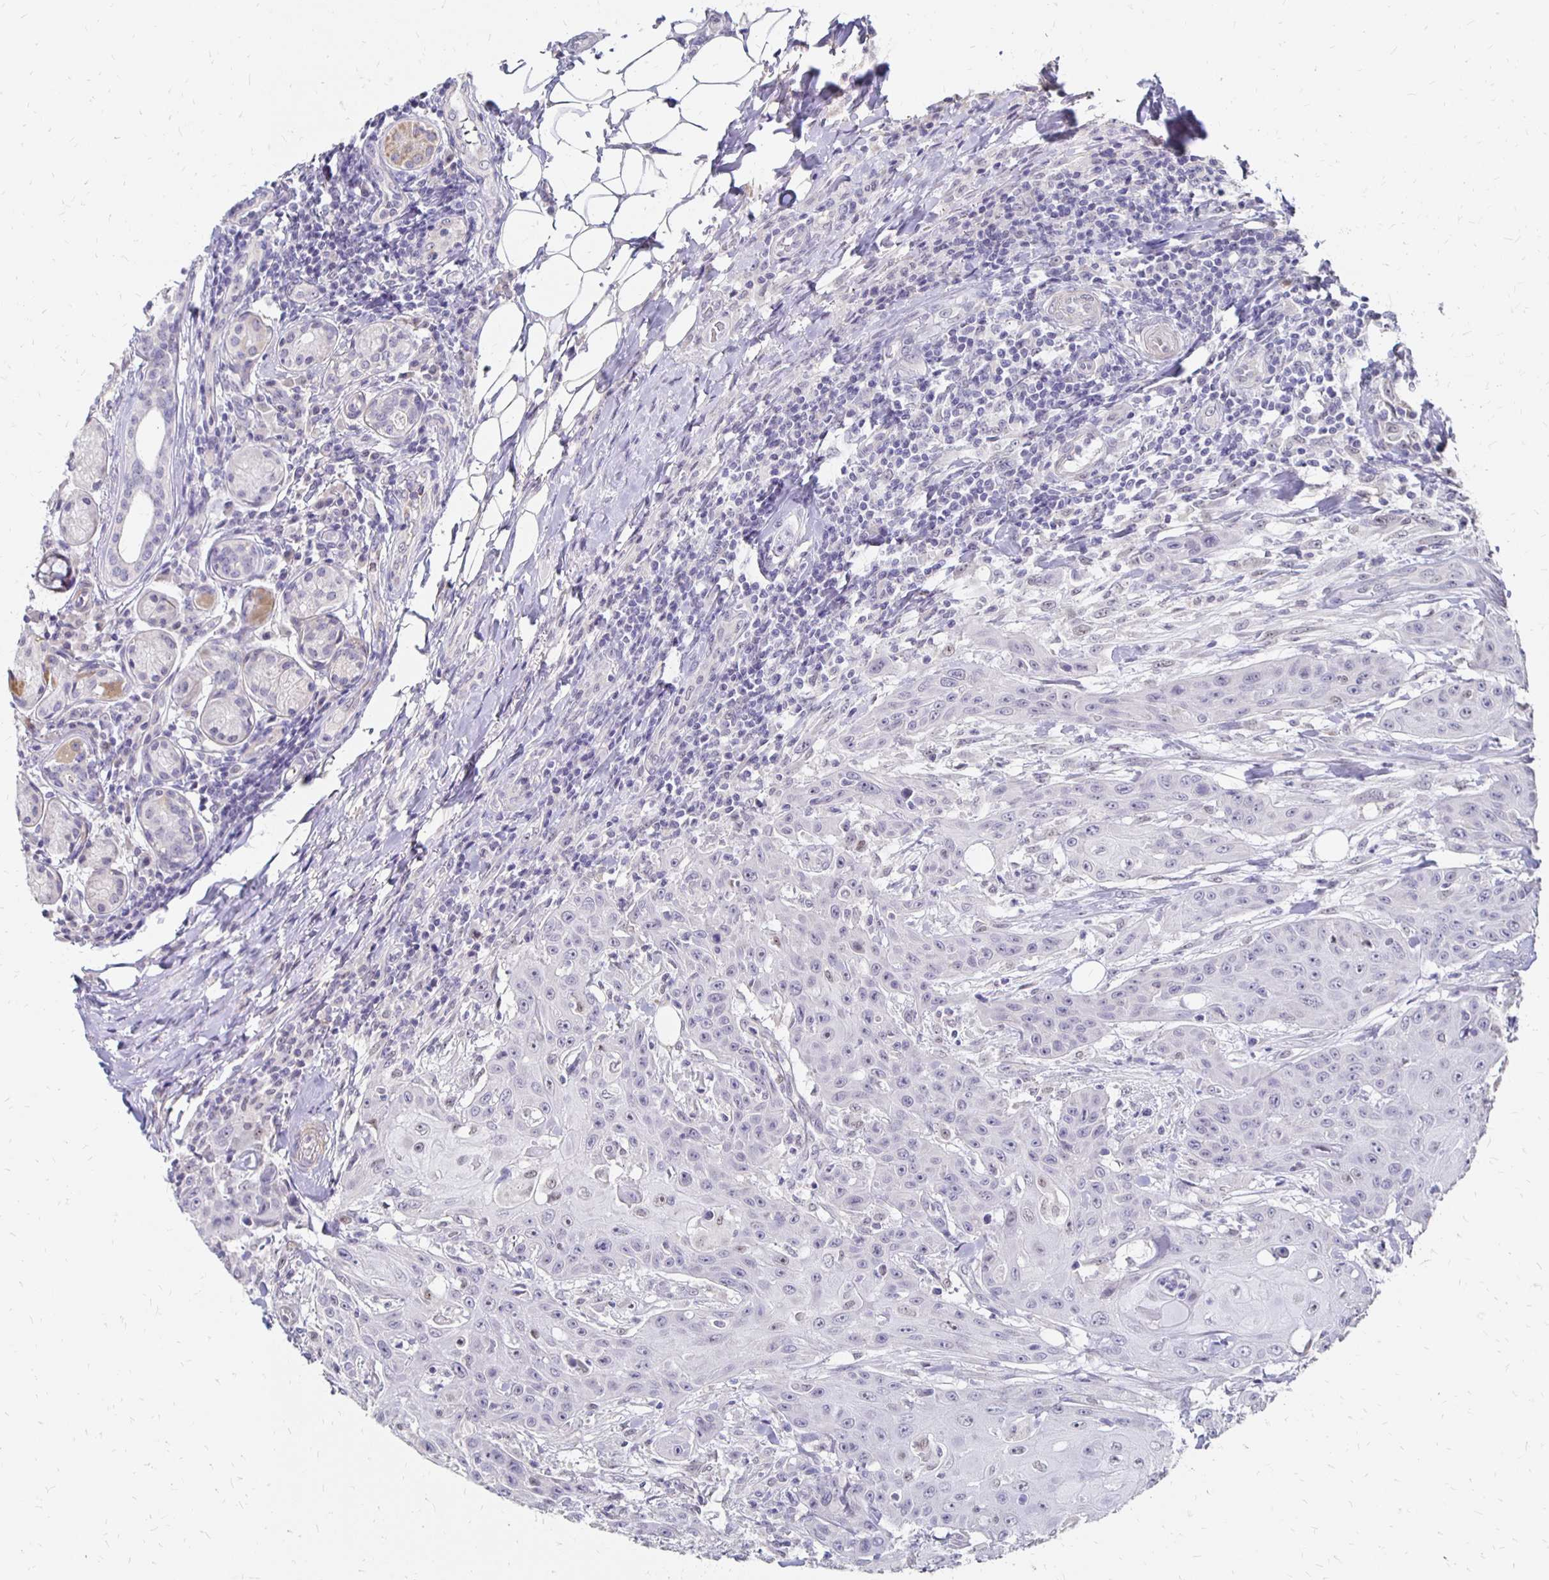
{"staining": {"intensity": "weak", "quantity": "25%-75%", "location": "nuclear"}, "tissue": "head and neck cancer", "cell_type": "Tumor cells", "image_type": "cancer", "snomed": [{"axis": "morphology", "description": "Normal tissue, NOS"}, {"axis": "morphology", "description": "Squamous cell carcinoma, NOS"}, {"axis": "topography", "description": "Oral tissue"}, {"axis": "topography", "description": "Head-Neck"}], "caption": "A low amount of weak nuclear expression is present in approximately 25%-75% of tumor cells in head and neck squamous cell carcinoma tissue.", "gene": "ATOSB", "patient": {"sex": "female", "age": 55}}